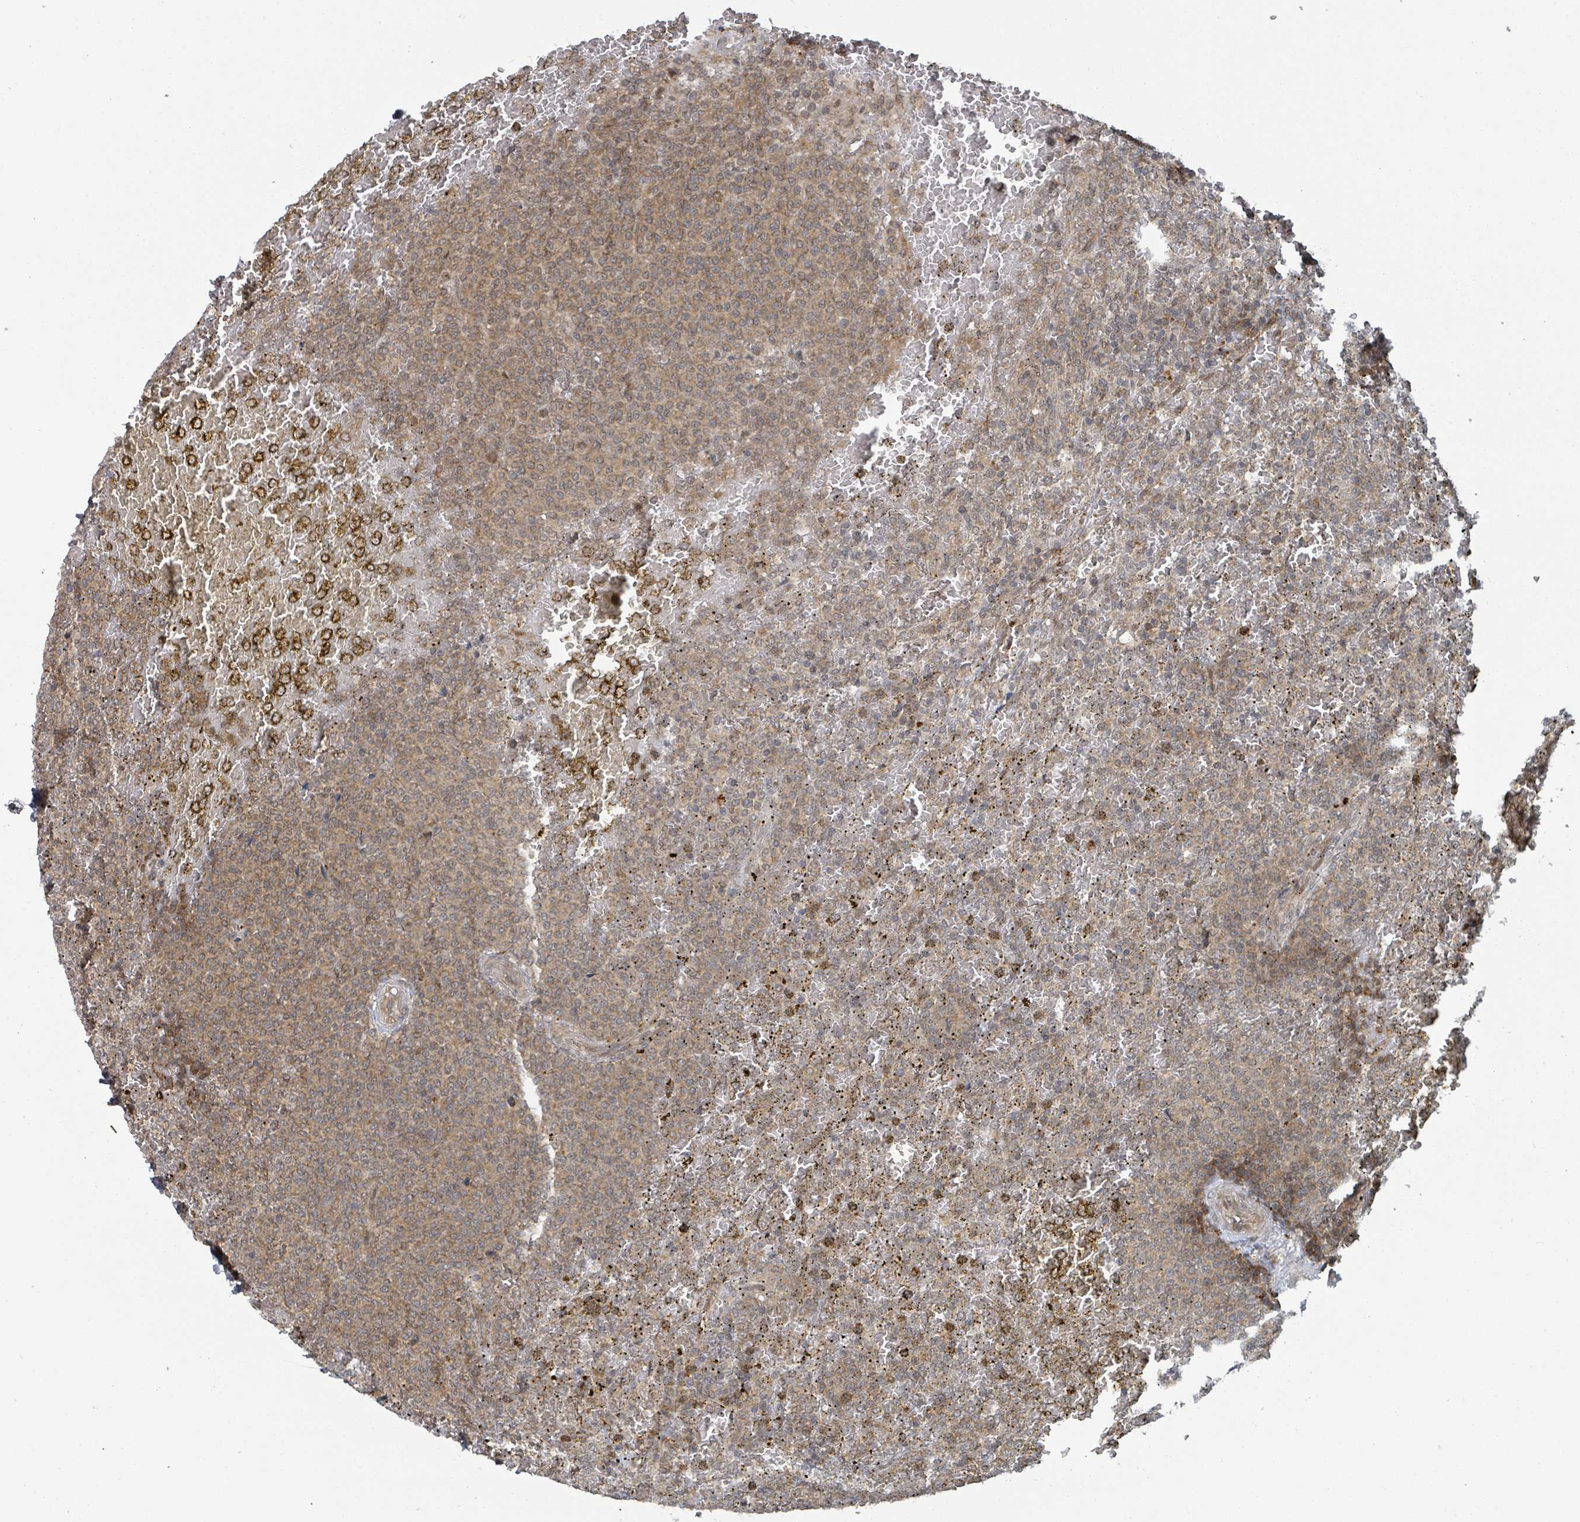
{"staining": {"intensity": "moderate", "quantity": "25%-75%", "location": "cytoplasmic/membranous"}, "tissue": "lymphoma", "cell_type": "Tumor cells", "image_type": "cancer", "snomed": [{"axis": "morphology", "description": "Malignant lymphoma, non-Hodgkin's type, Low grade"}, {"axis": "topography", "description": "Spleen"}], "caption": "Low-grade malignant lymphoma, non-Hodgkin's type stained with DAB (3,3'-diaminobenzidine) IHC exhibits medium levels of moderate cytoplasmic/membranous positivity in about 25%-75% of tumor cells.", "gene": "GTF3C1", "patient": {"sex": "male", "age": 60}}